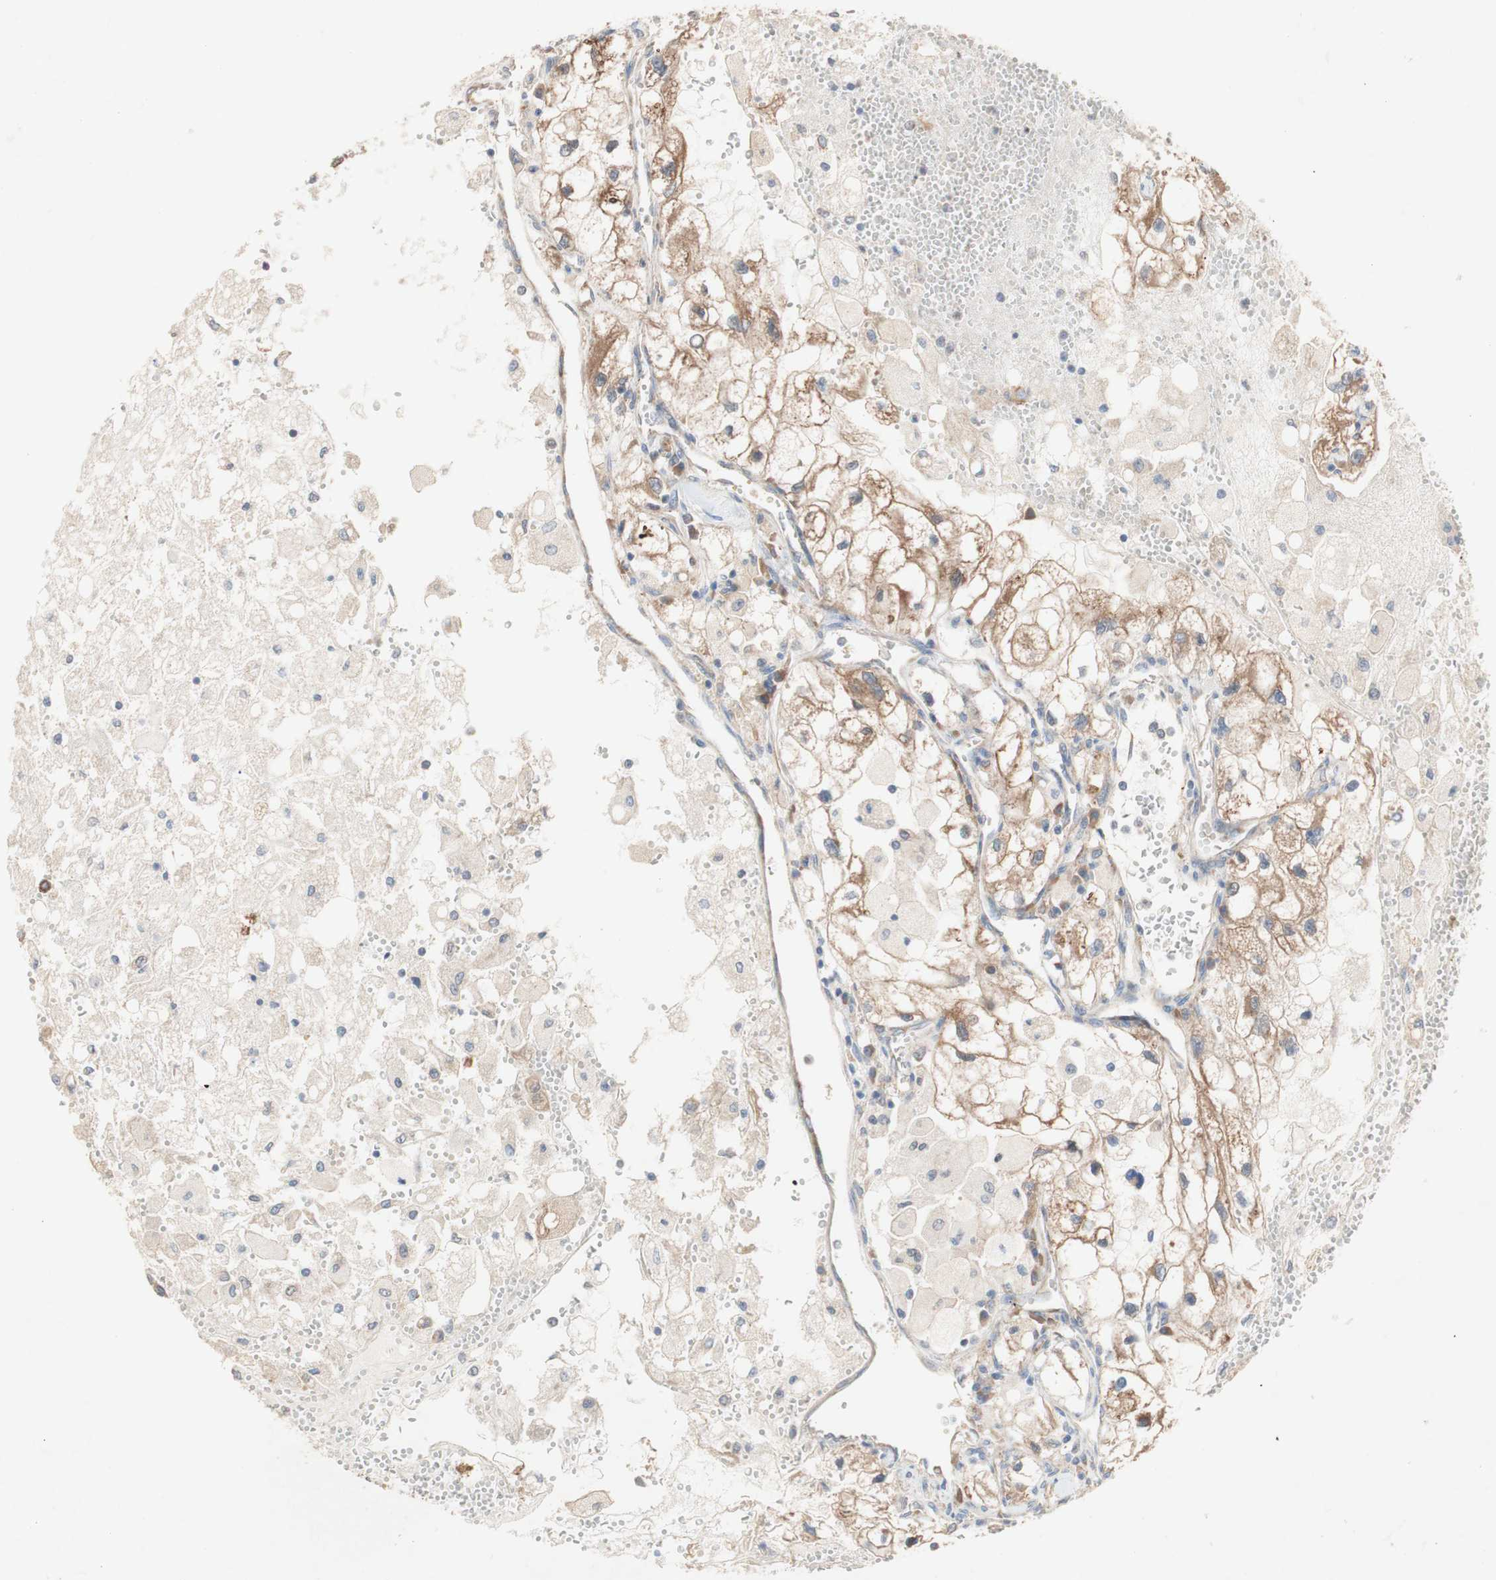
{"staining": {"intensity": "moderate", "quantity": ">75%", "location": "cytoplasmic/membranous"}, "tissue": "renal cancer", "cell_type": "Tumor cells", "image_type": "cancer", "snomed": [{"axis": "morphology", "description": "Adenocarcinoma, NOS"}, {"axis": "topography", "description": "Kidney"}], "caption": "Renal cancer stained with DAB (3,3'-diaminobenzidine) IHC demonstrates medium levels of moderate cytoplasmic/membranous expression in about >75% of tumor cells.", "gene": "PDGFB", "patient": {"sex": "female", "age": 70}}